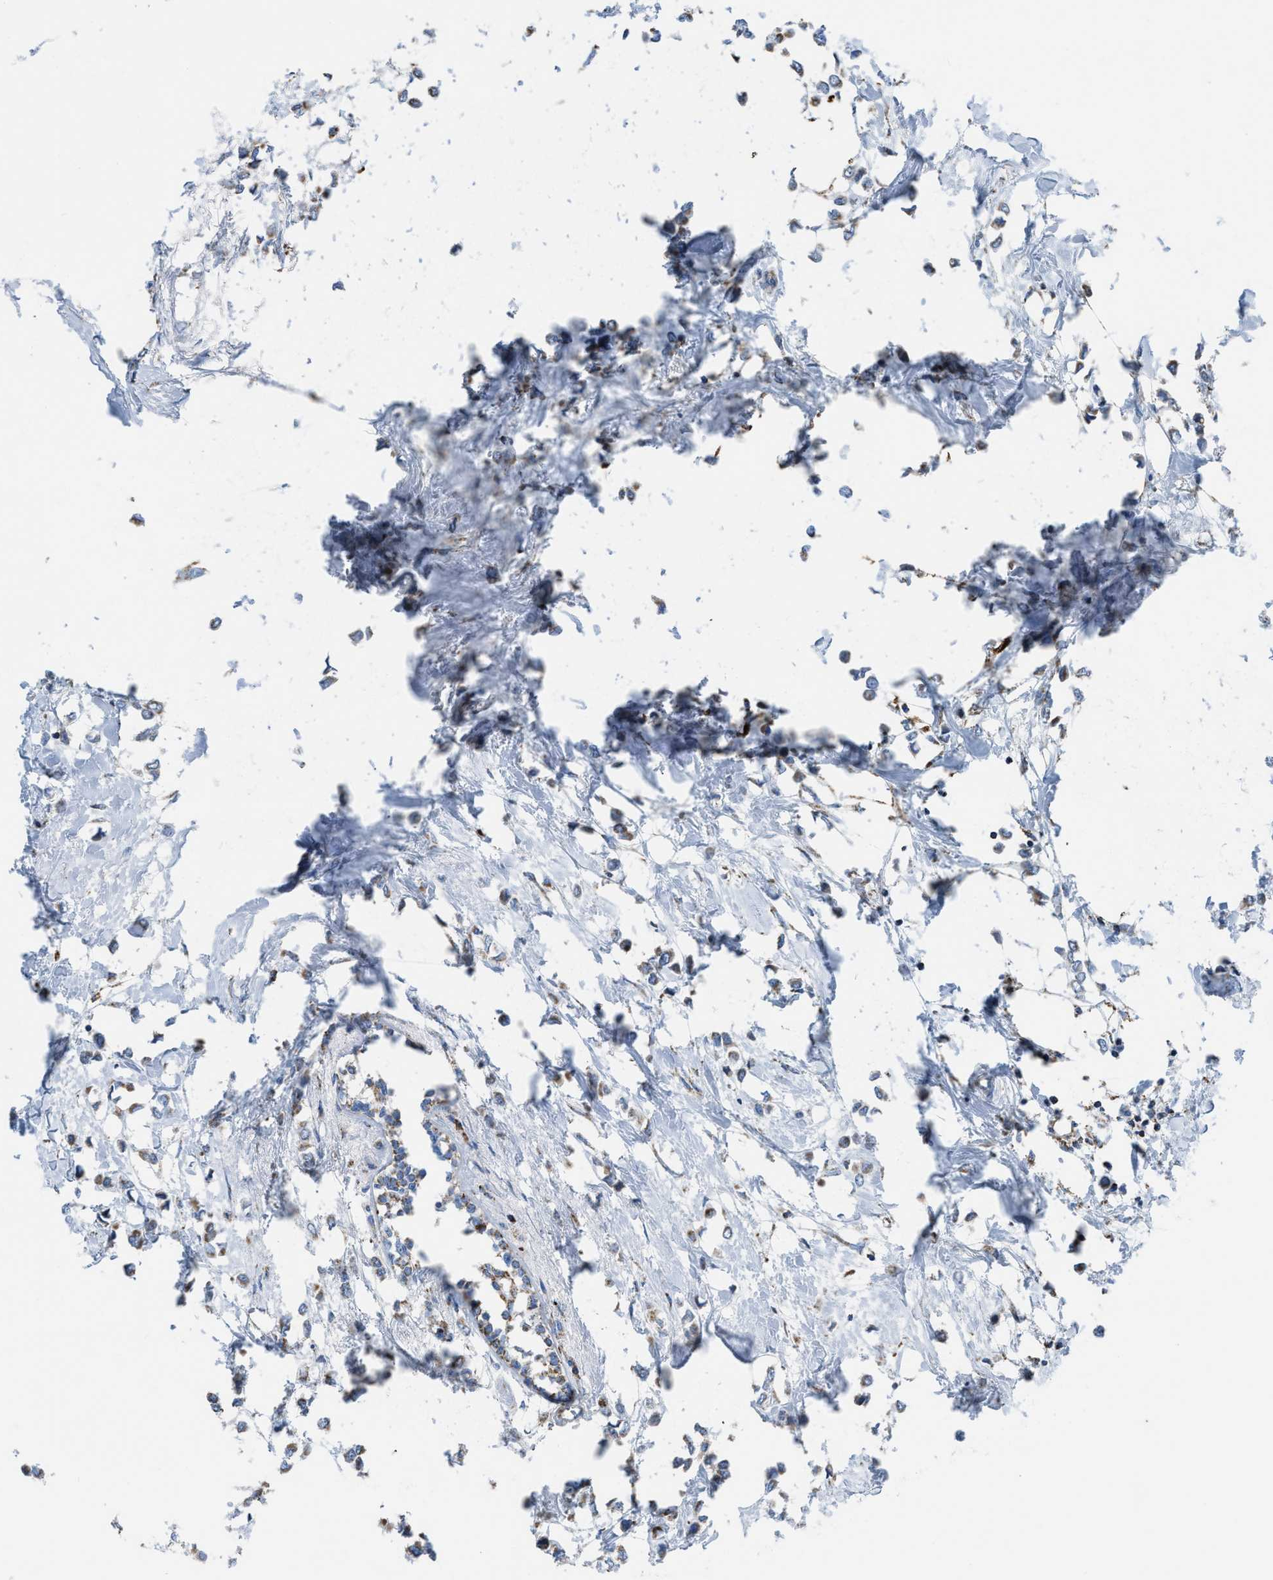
{"staining": {"intensity": "moderate", "quantity": ">75%", "location": "cytoplasmic/membranous"}, "tissue": "breast cancer", "cell_type": "Tumor cells", "image_type": "cancer", "snomed": [{"axis": "morphology", "description": "Lobular carcinoma"}, {"axis": "topography", "description": "Breast"}], "caption": "Protein expression analysis of breast cancer reveals moderate cytoplasmic/membranous staining in about >75% of tumor cells.", "gene": "ETFB", "patient": {"sex": "female", "age": 51}}